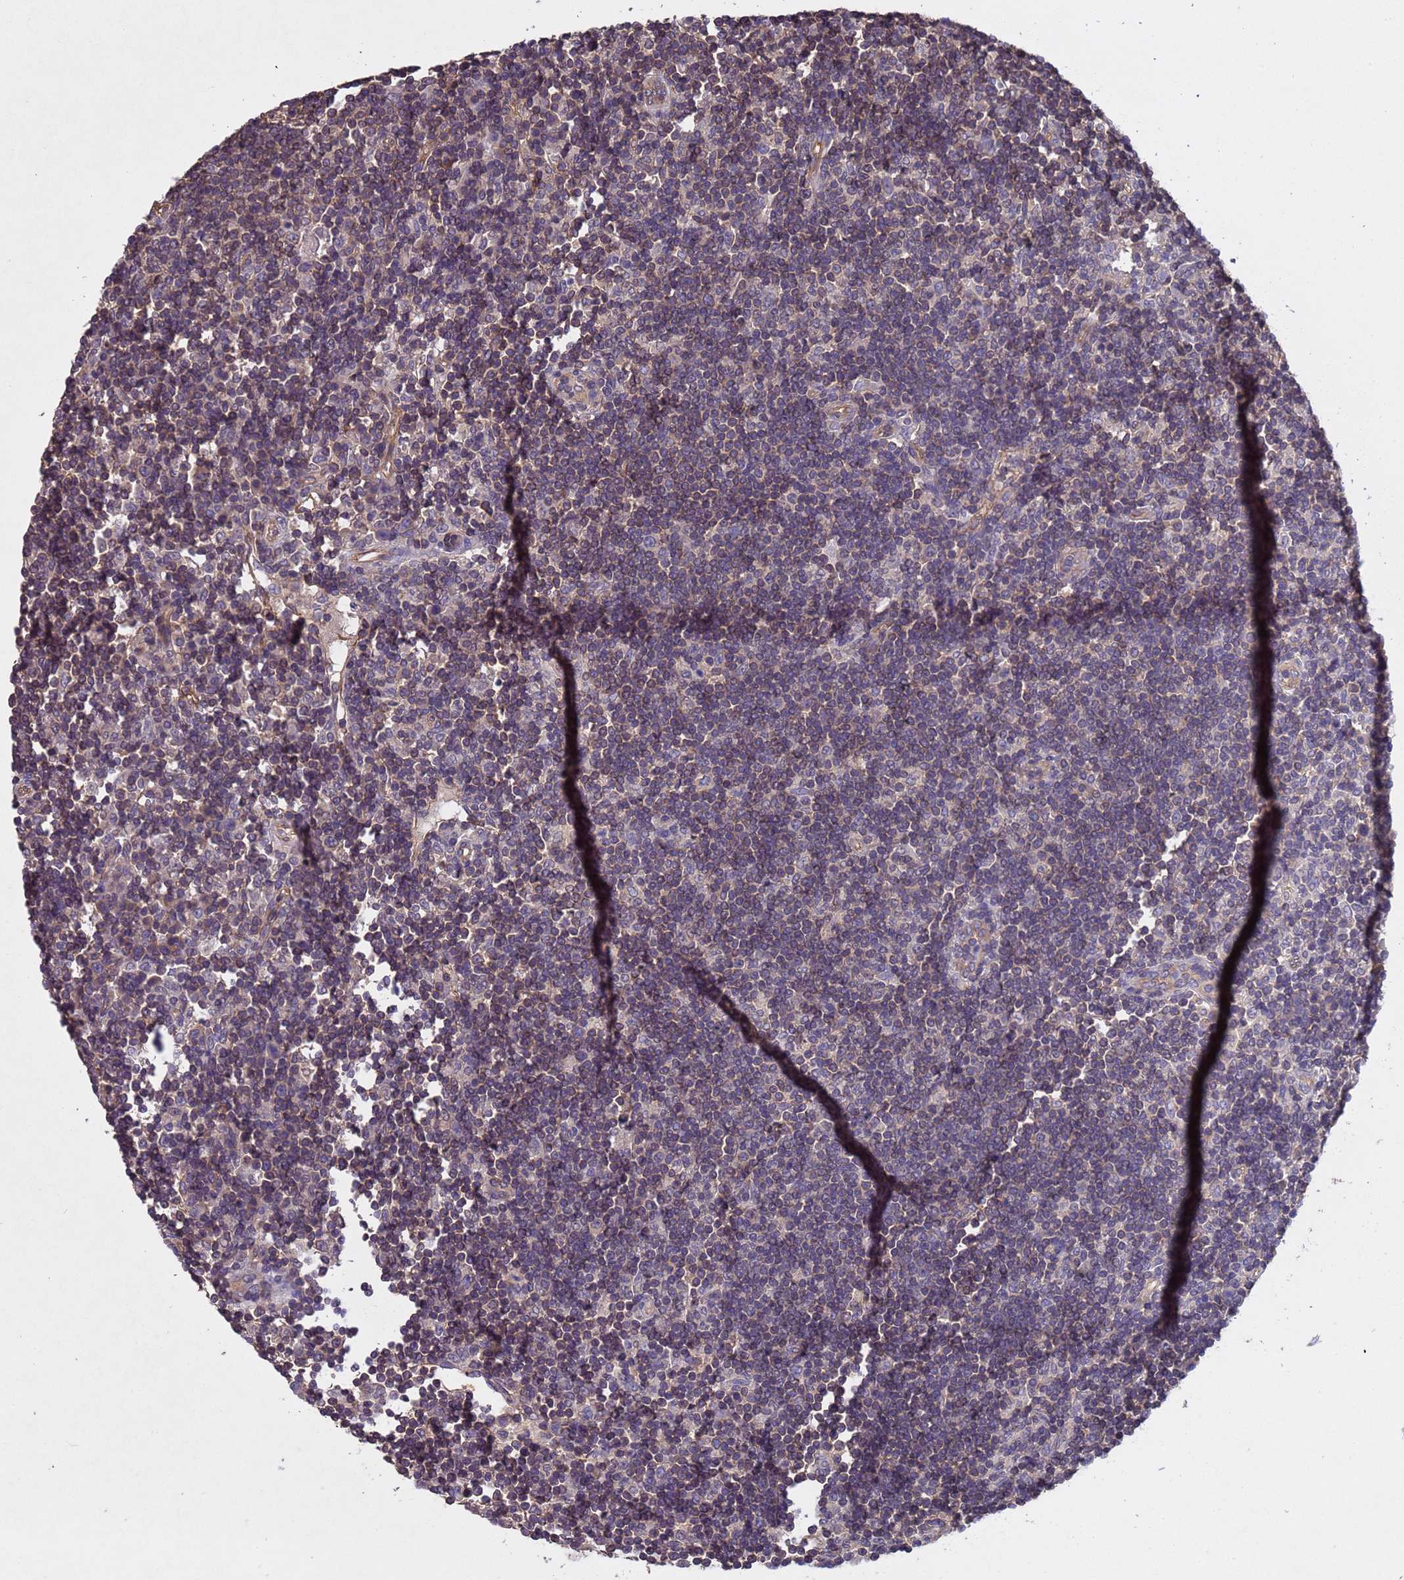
{"staining": {"intensity": "weak", "quantity": "25%-75%", "location": "cytoplasmic/membranous"}, "tissue": "lymph node", "cell_type": "Non-germinal center cells", "image_type": "normal", "snomed": [{"axis": "morphology", "description": "Normal tissue, NOS"}, {"axis": "topography", "description": "Lymph node"}], "caption": "Non-germinal center cells display weak cytoplasmic/membranous positivity in approximately 25%-75% of cells in unremarkable lymph node. Immunohistochemistry stains the protein in brown and the nuclei are stained blue.", "gene": "MTX3", "patient": {"sex": "female", "age": 53}}